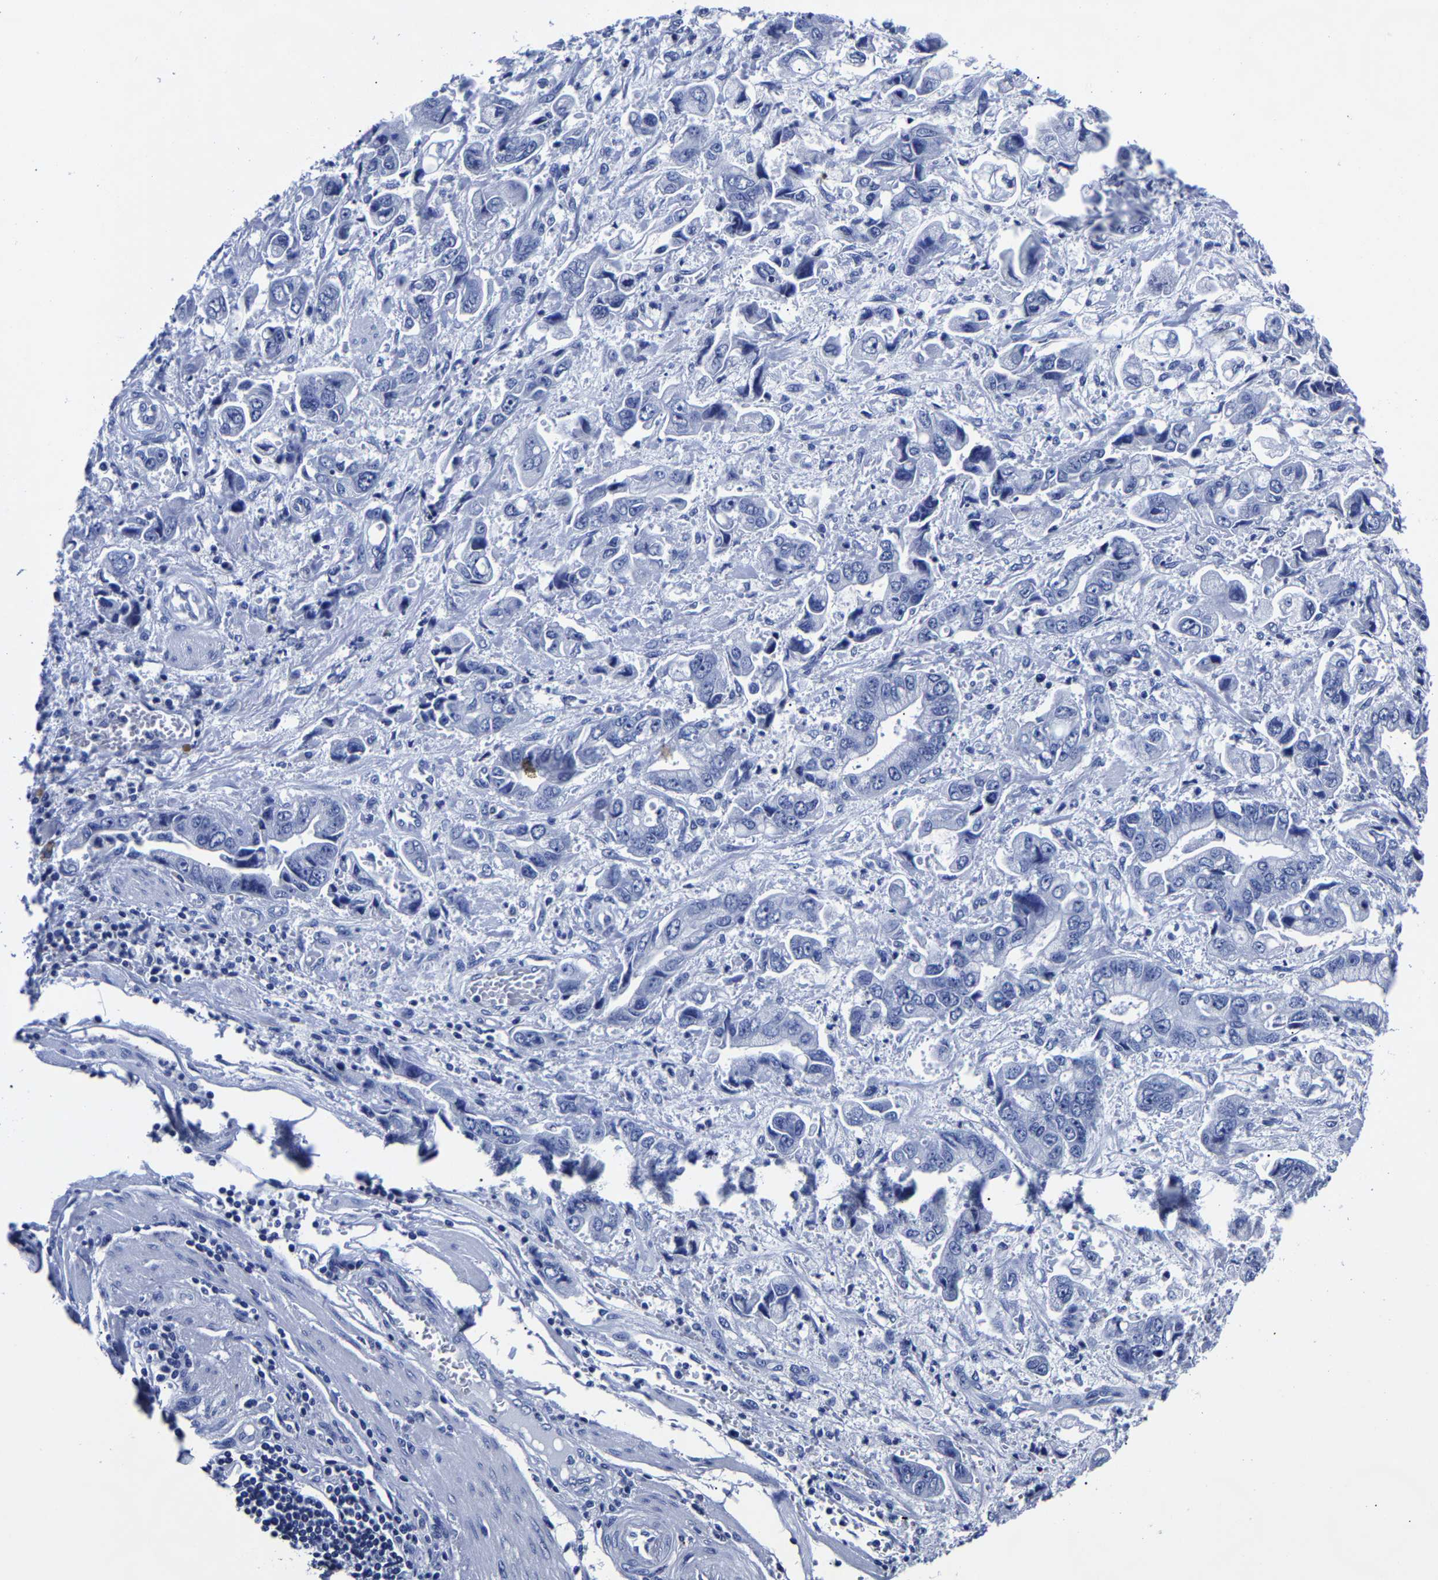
{"staining": {"intensity": "negative", "quantity": "none", "location": "none"}, "tissue": "stomach cancer", "cell_type": "Tumor cells", "image_type": "cancer", "snomed": [{"axis": "morphology", "description": "Normal tissue, NOS"}, {"axis": "morphology", "description": "Adenocarcinoma, NOS"}, {"axis": "topography", "description": "Stomach"}], "caption": "Immunohistochemistry (IHC) histopathology image of neoplastic tissue: human stomach adenocarcinoma stained with DAB (3,3'-diaminobenzidine) reveals no significant protein expression in tumor cells.", "gene": "CPA2", "patient": {"sex": "male", "age": 62}}